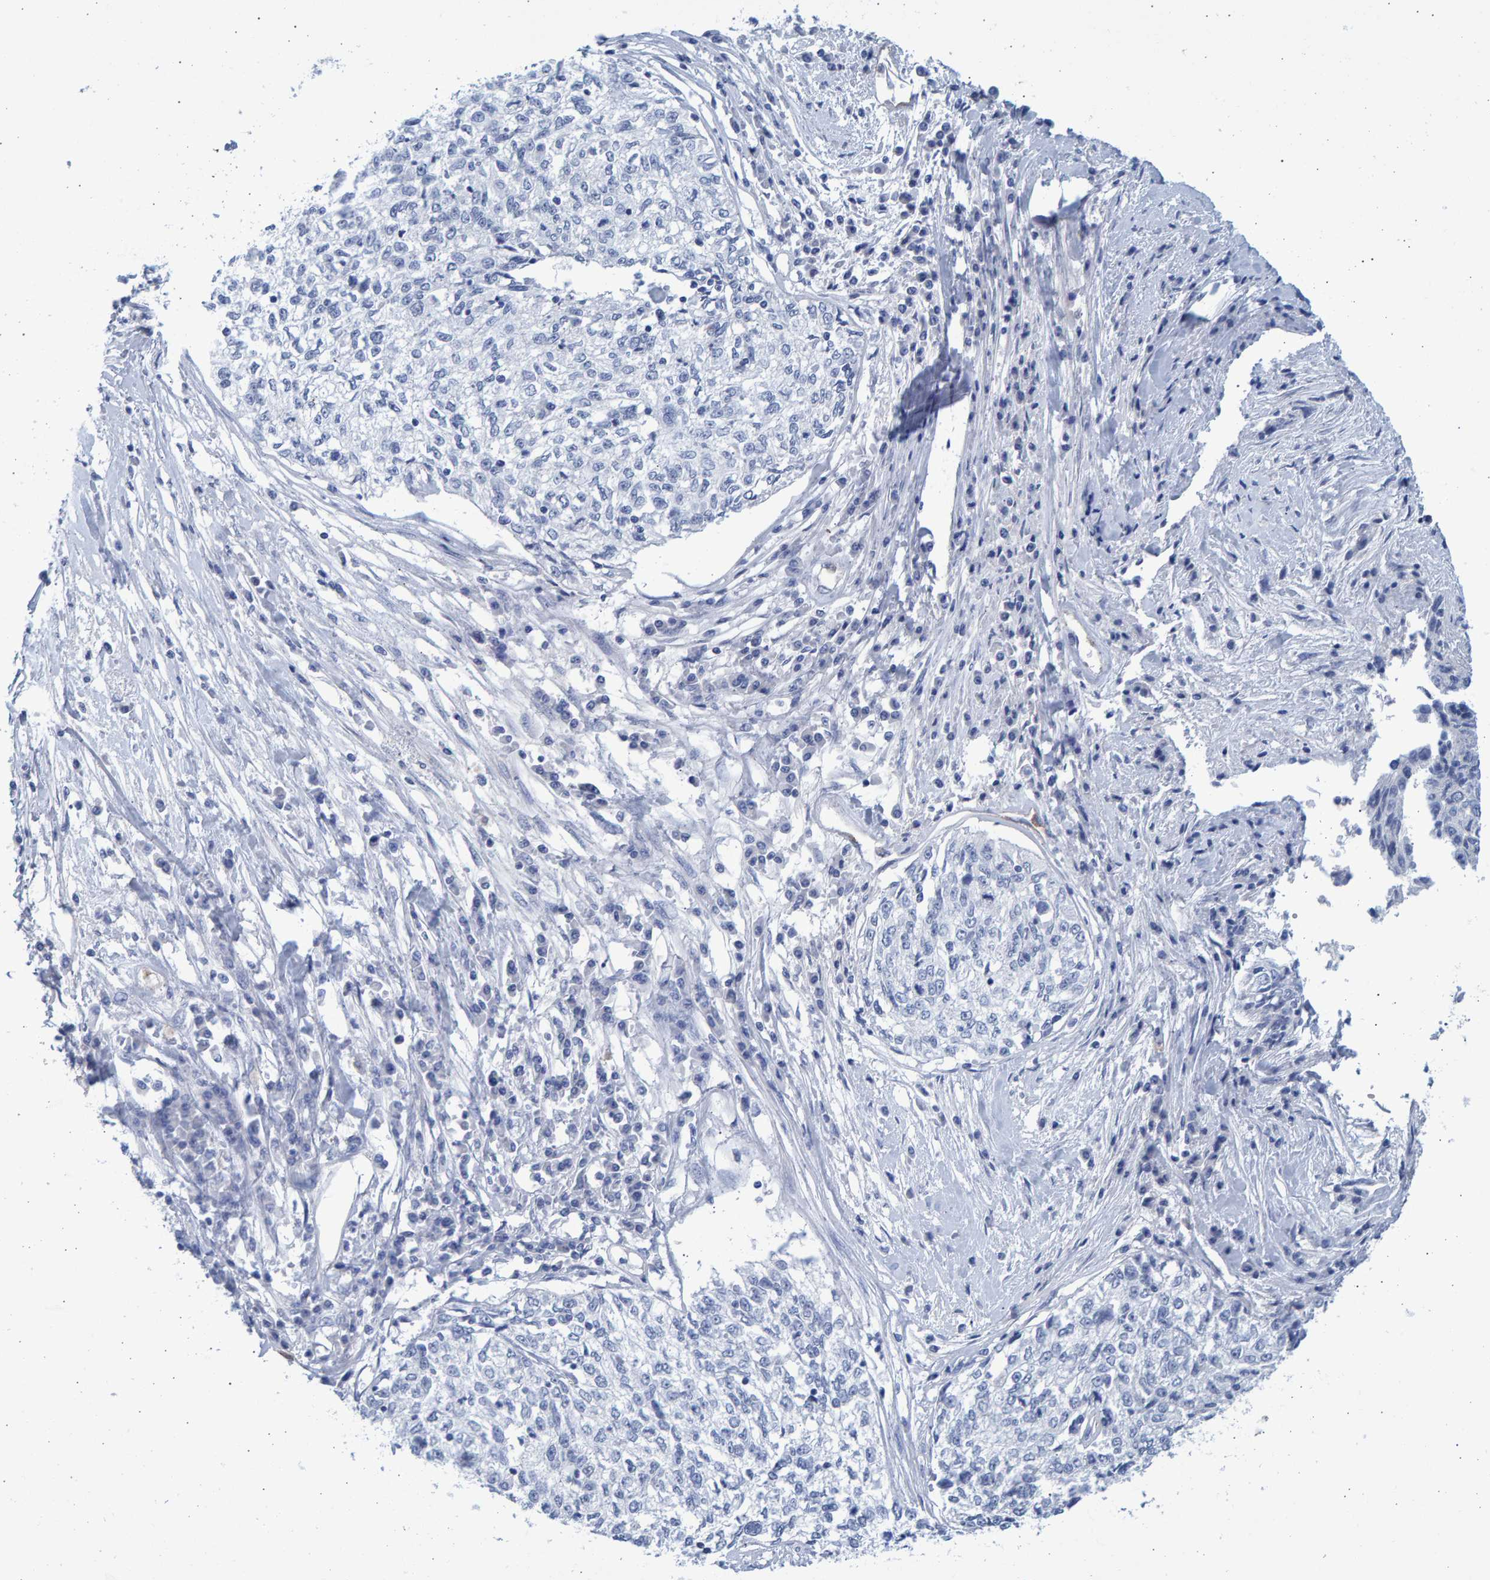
{"staining": {"intensity": "negative", "quantity": "none", "location": "none"}, "tissue": "cervical cancer", "cell_type": "Tumor cells", "image_type": "cancer", "snomed": [{"axis": "morphology", "description": "Squamous cell carcinoma, NOS"}, {"axis": "topography", "description": "Cervix"}], "caption": "IHC of cervical squamous cell carcinoma shows no expression in tumor cells.", "gene": "SLC34A3", "patient": {"sex": "female", "age": 57}}